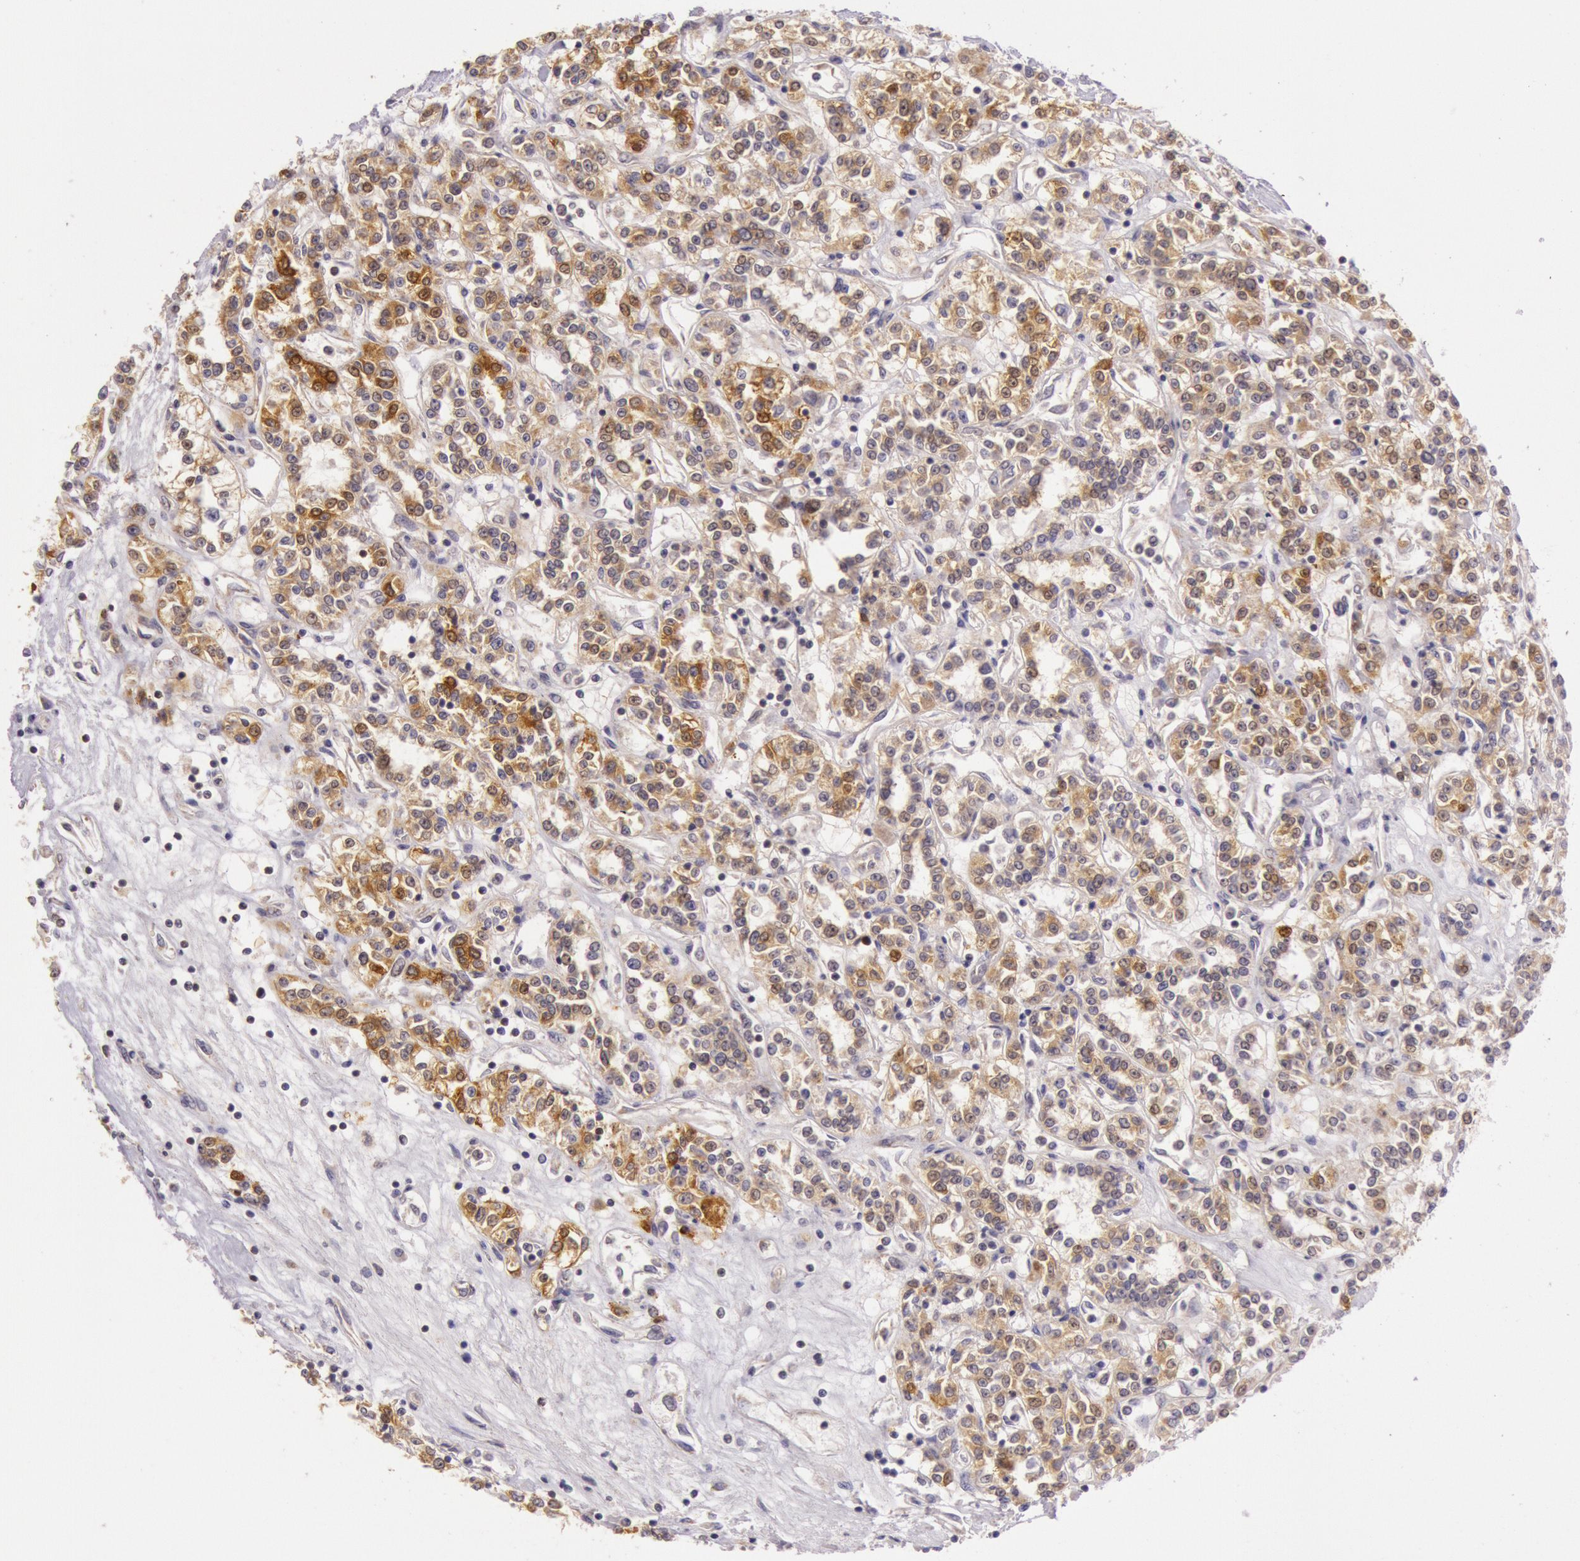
{"staining": {"intensity": "moderate", "quantity": ">75%", "location": "cytoplasmic/membranous,nuclear"}, "tissue": "renal cancer", "cell_type": "Tumor cells", "image_type": "cancer", "snomed": [{"axis": "morphology", "description": "Adenocarcinoma, NOS"}, {"axis": "topography", "description": "Kidney"}], "caption": "Renal adenocarcinoma was stained to show a protein in brown. There is medium levels of moderate cytoplasmic/membranous and nuclear staining in approximately >75% of tumor cells.", "gene": "CDK16", "patient": {"sex": "female", "age": 76}}